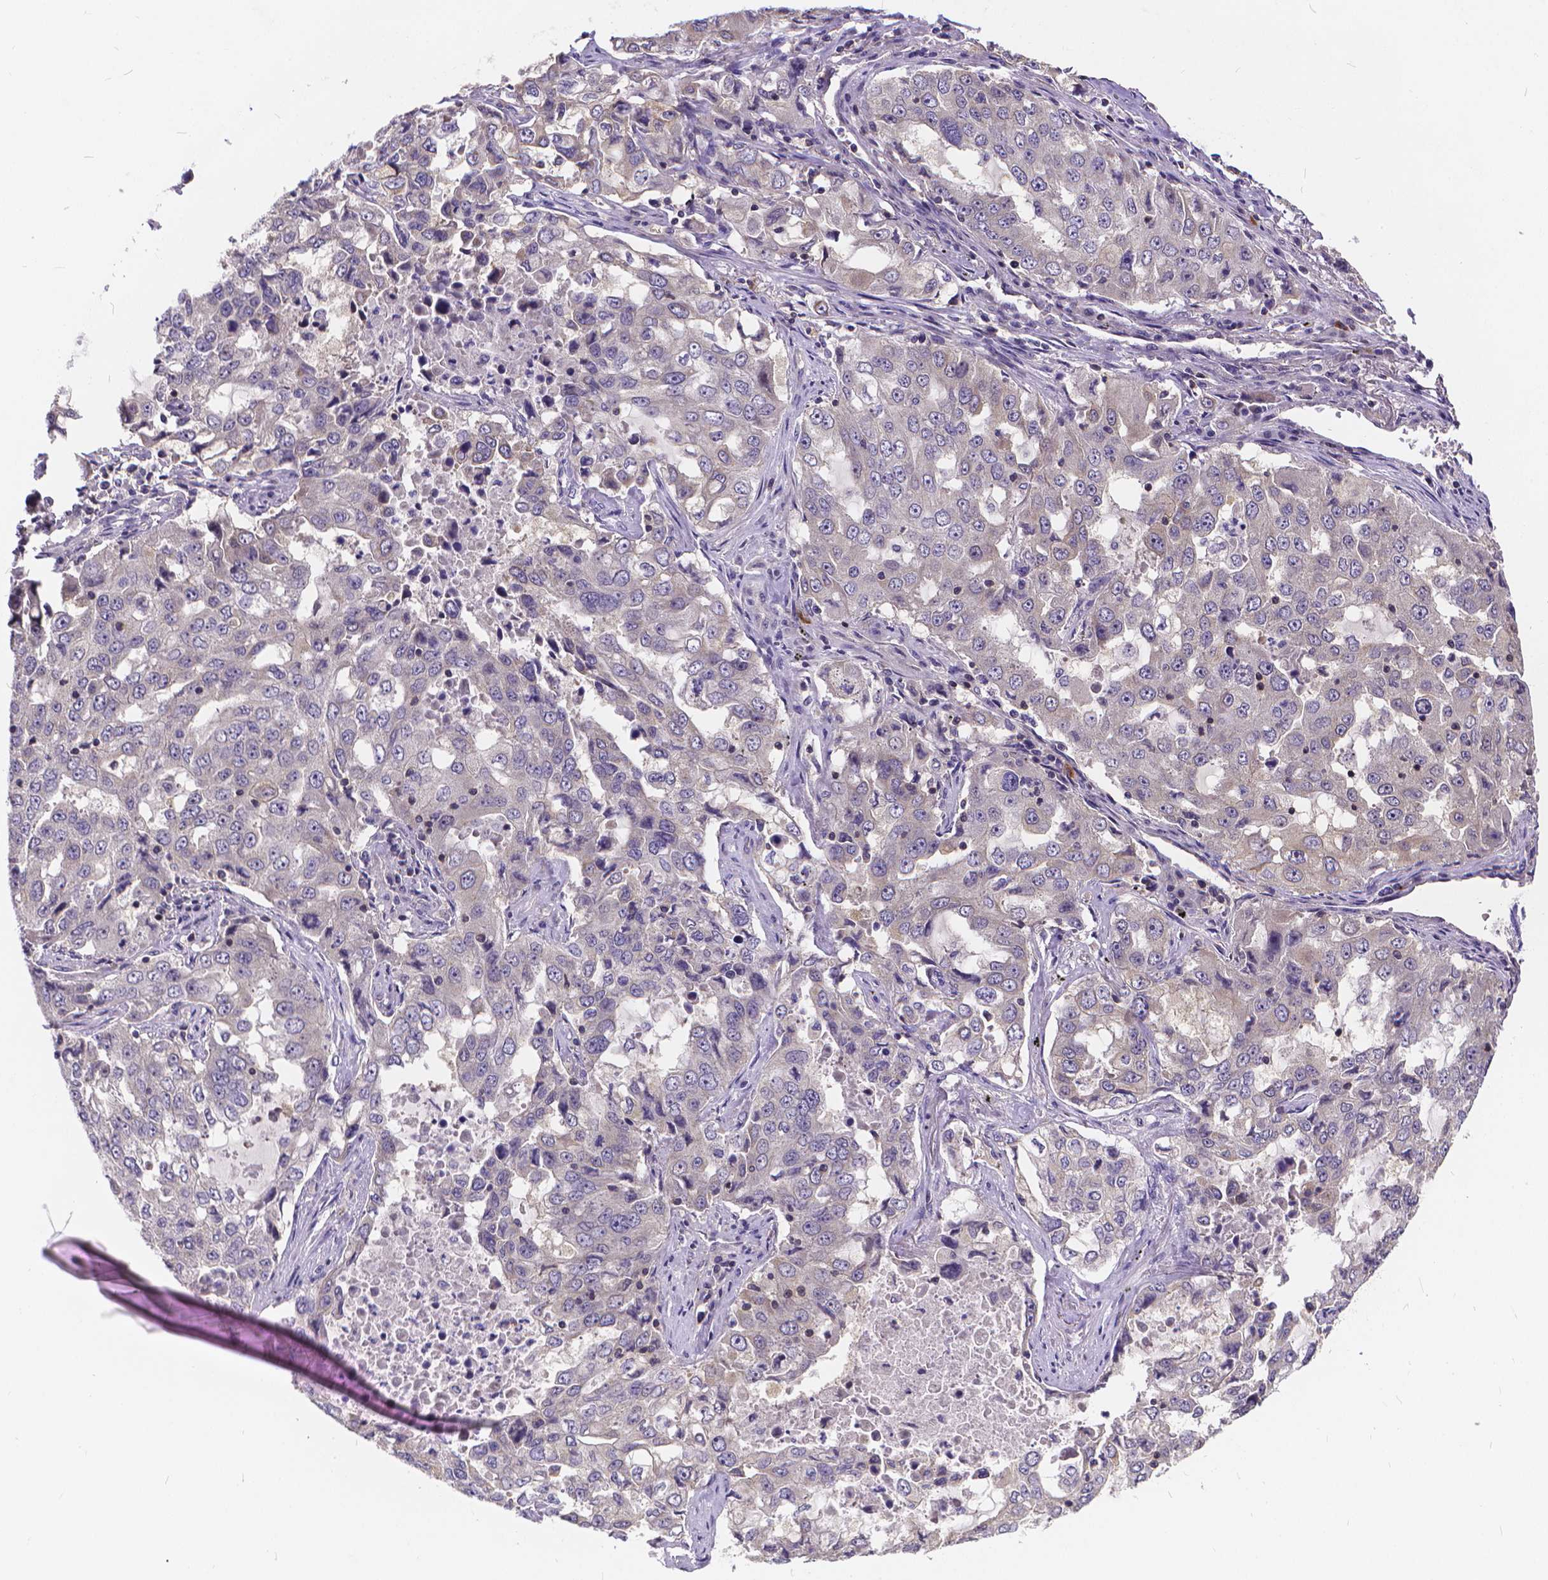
{"staining": {"intensity": "negative", "quantity": "none", "location": "none"}, "tissue": "lung cancer", "cell_type": "Tumor cells", "image_type": "cancer", "snomed": [{"axis": "morphology", "description": "Adenocarcinoma, NOS"}, {"axis": "topography", "description": "Lung"}], "caption": "IHC of lung cancer exhibits no staining in tumor cells.", "gene": "GLRB", "patient": {"sex": "female", "age": 61}}